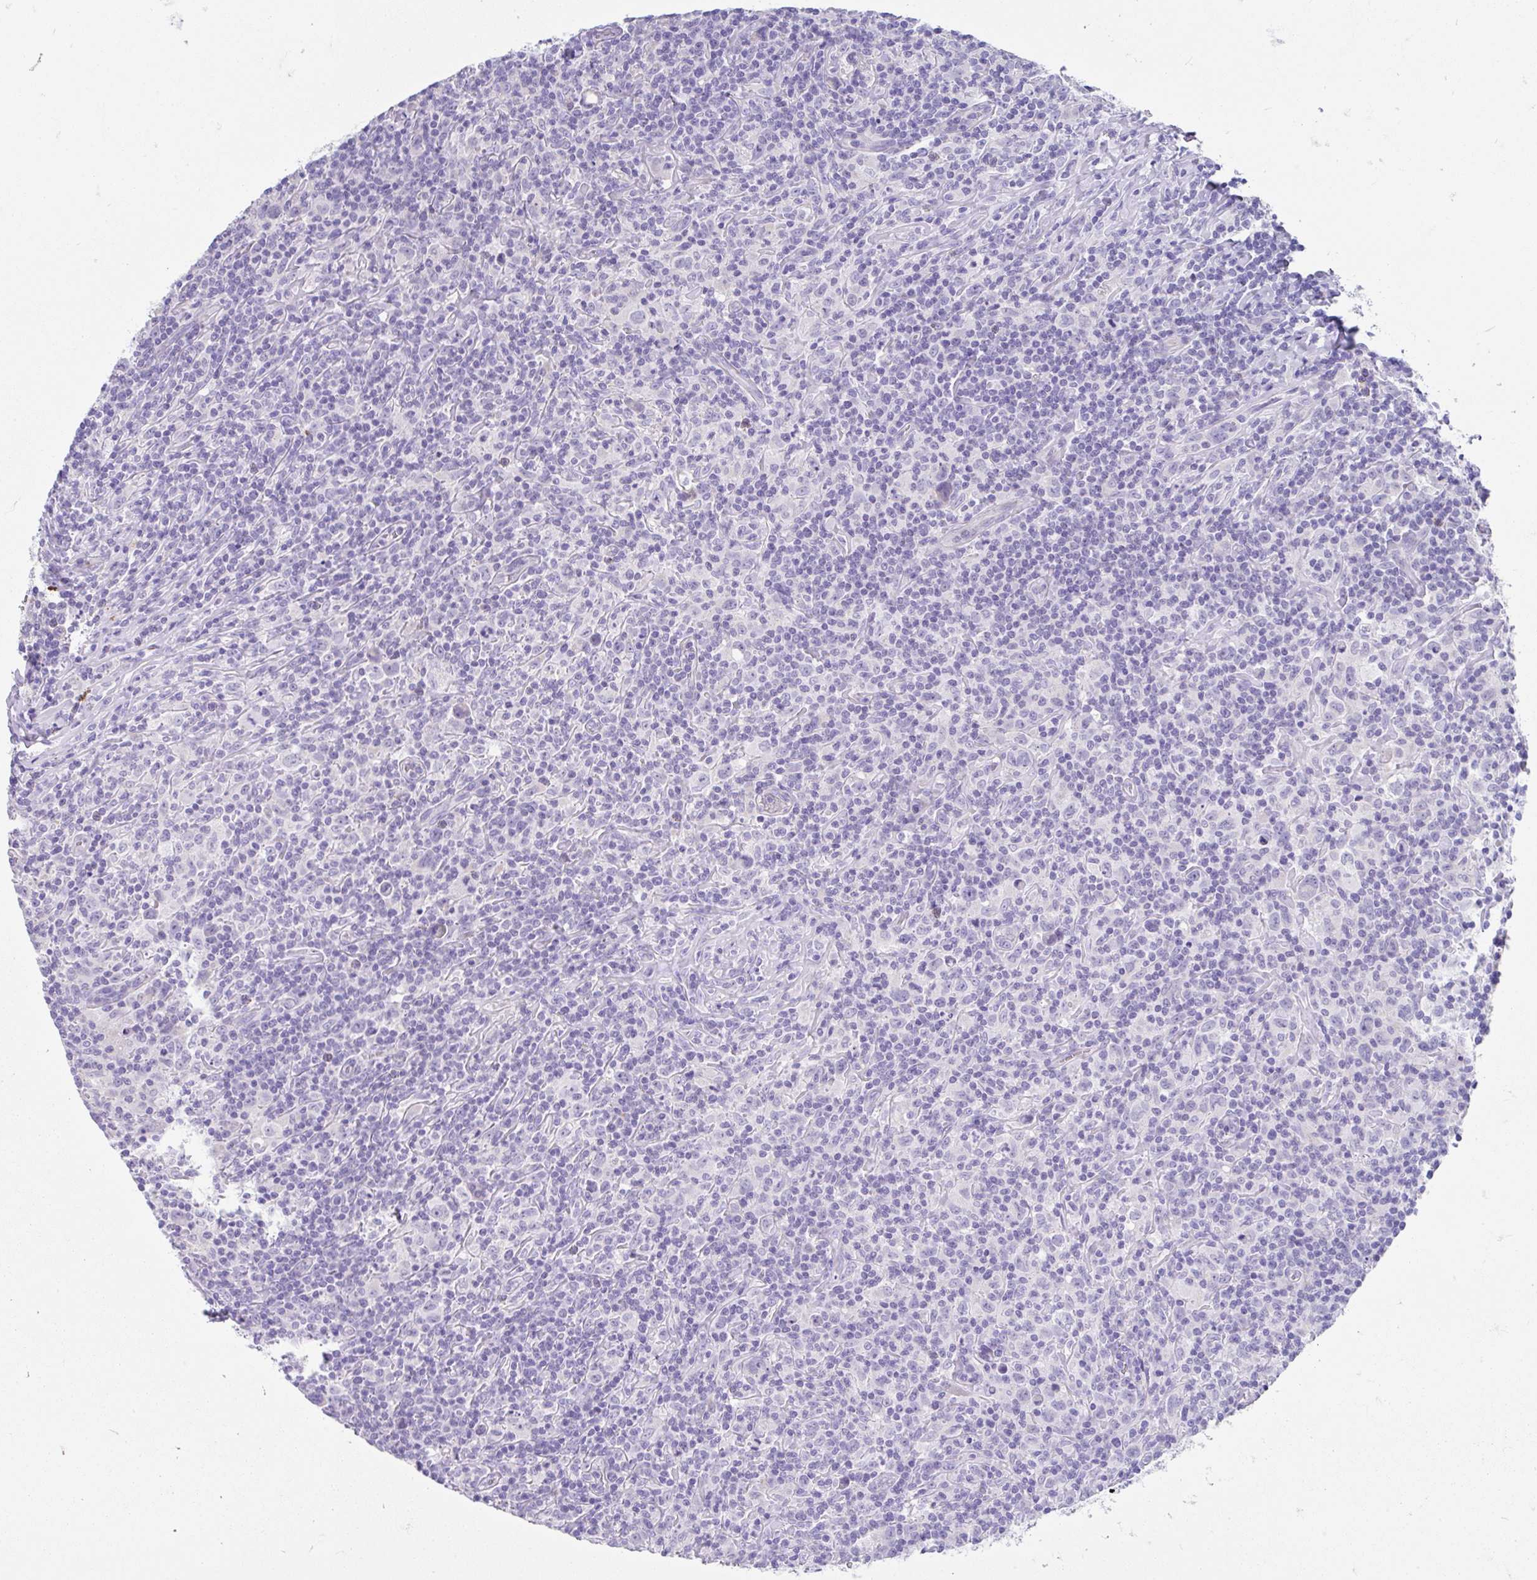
{"staining": {"intensity": "negative", "quantity": "none", "location": "none"}, "tissue": "lymphoma", "cell_type": "Tumor cells", "image_type": "cancer", "snomed": [{"axis": "morphology", "description": "Hodgkin's disease, NOS"}, {"axis": "topography", "description": "Lymph node"}], "caption": "High power microscopy histopathology image of an immunohistochemistry (IHC) image of lymphoma, revealing no significant expression in tumor cells.", "gene": "CCSAP", "patient": {"sex": "female", "age": 18}}